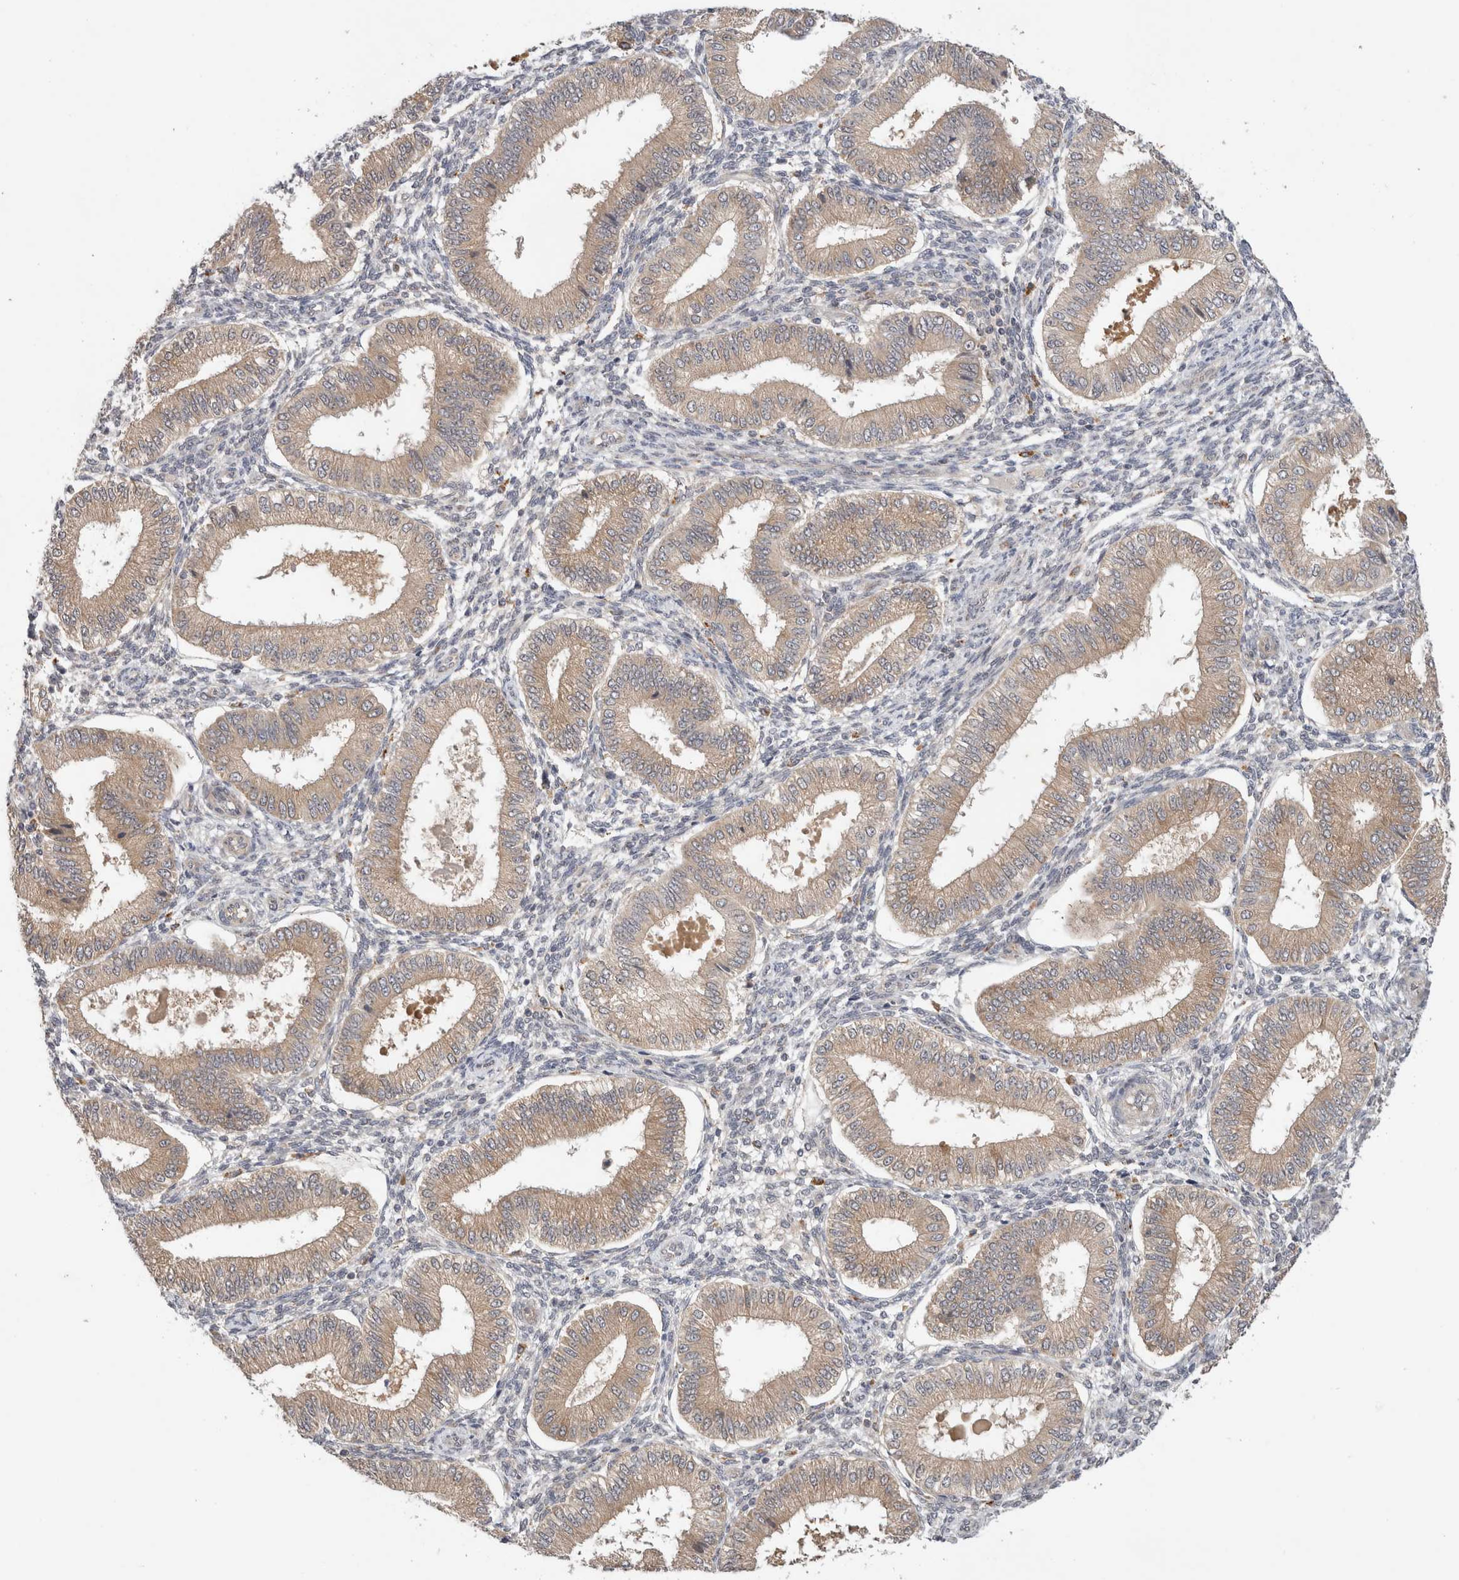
{"staining": {"intensity": "negative", "quantity": "none", "location": "none"}, "tissue": "endometrium", "cell_type": "Cells in endometrial stroma", "image_type": "normal", "snomed": [{"axis": "morphology", "description": "Normal tissue, NOS"}, {"axis": "topography", "description": "Endometrium"}], "caption": "This is an immunohistochemistry photomicrograph of unremarkable human endometrium. There is no staining in cells in endometrial stroma.", "gene": "SGK1", "patient": {"sex": "female", "age": 39}}